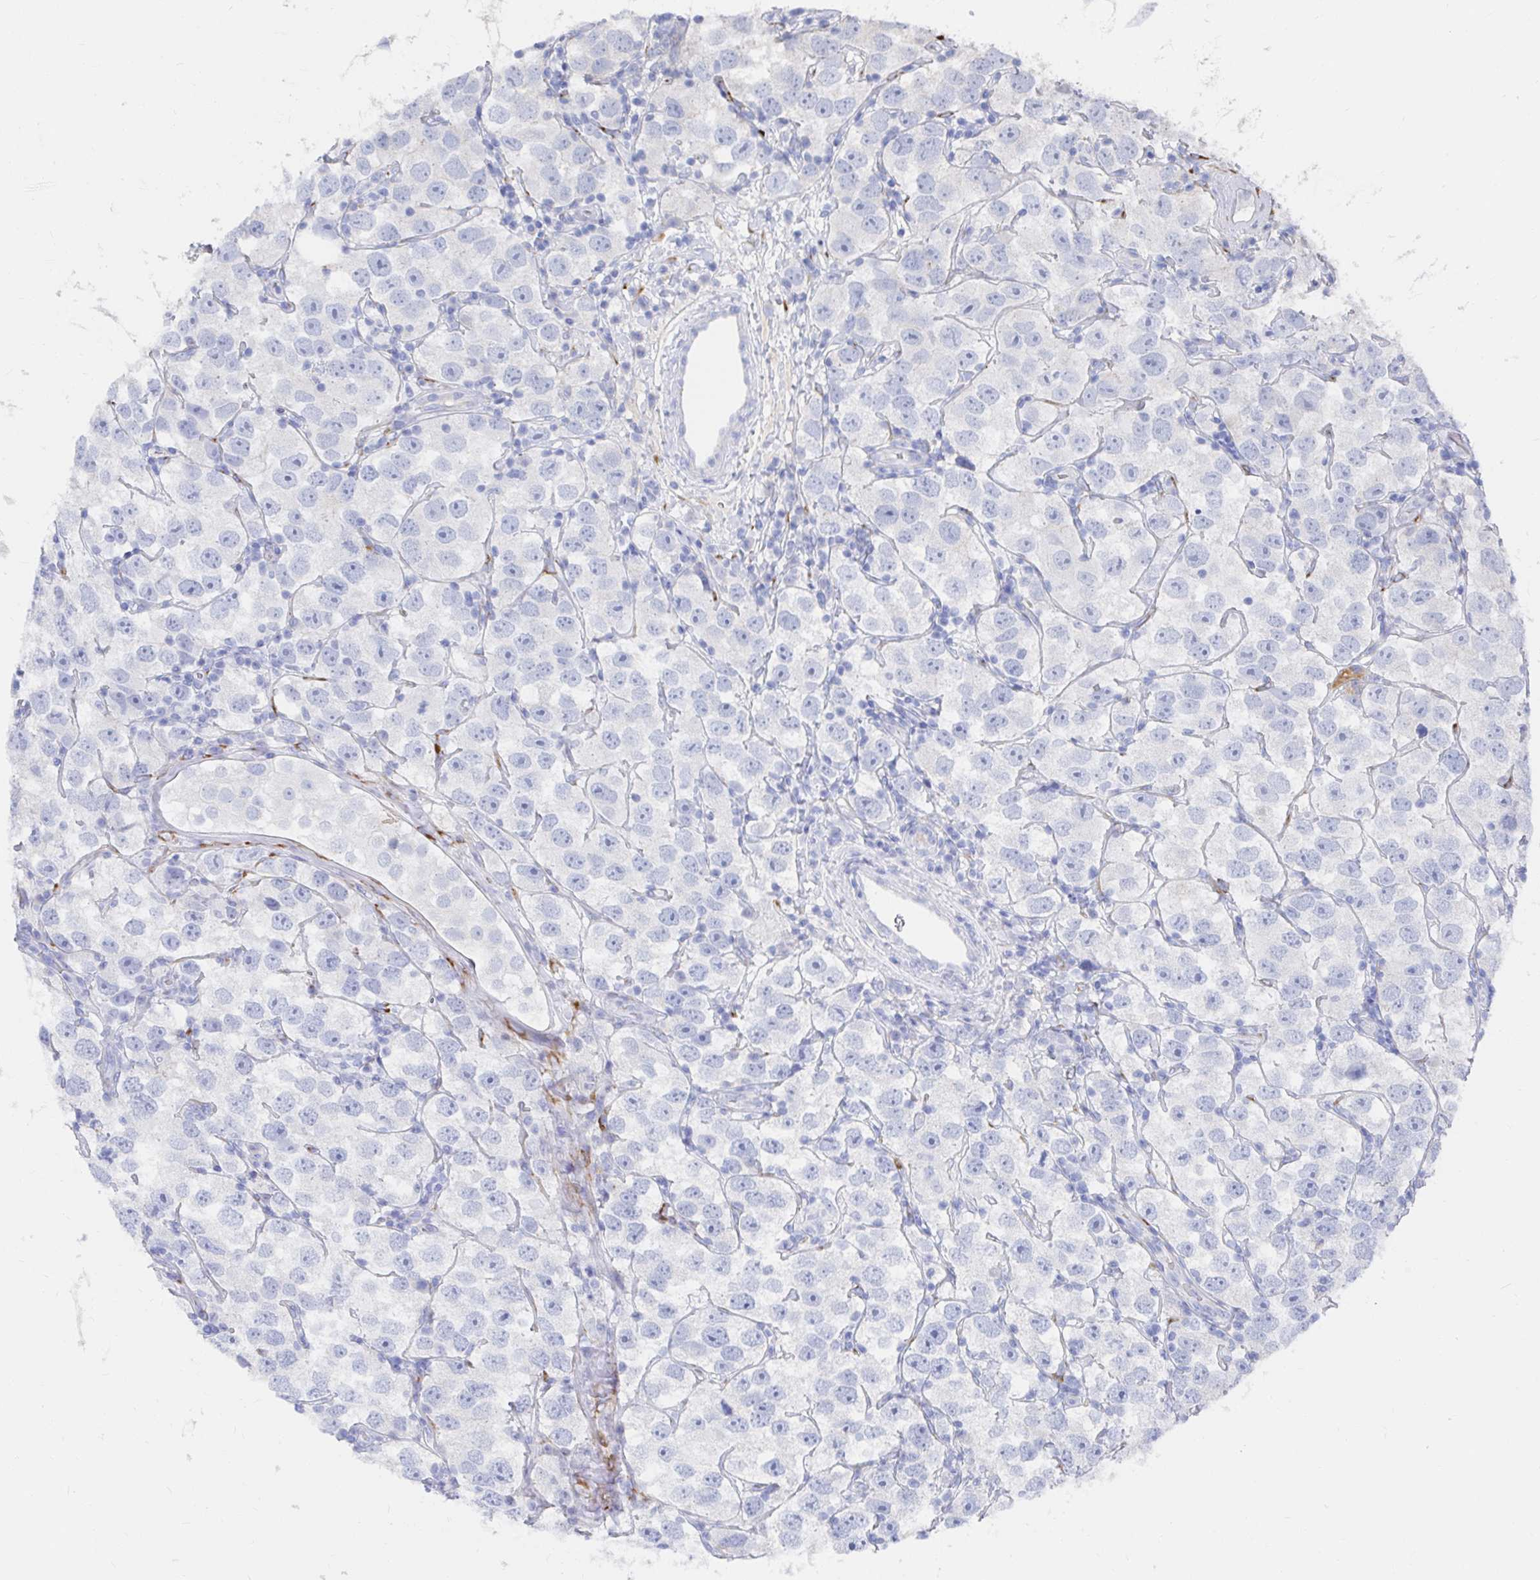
{"staining": {"intensity": "negative", "quantity": "none", "location": "none"}, "tissue": "testis cancer", "cell_type": "Tumor cells", "image_type": "cancer", "snomed": [{"axis": "morphology", "description": "Seminoma, NOS"}, {"axis": "topography", "description": "Testis"}], "caption": "IHC of testis cancer (seminoma) reveals no positivity in tumor cells.", "gene": "LAMC3", "patient": {"sex": "male", "age": 26}}